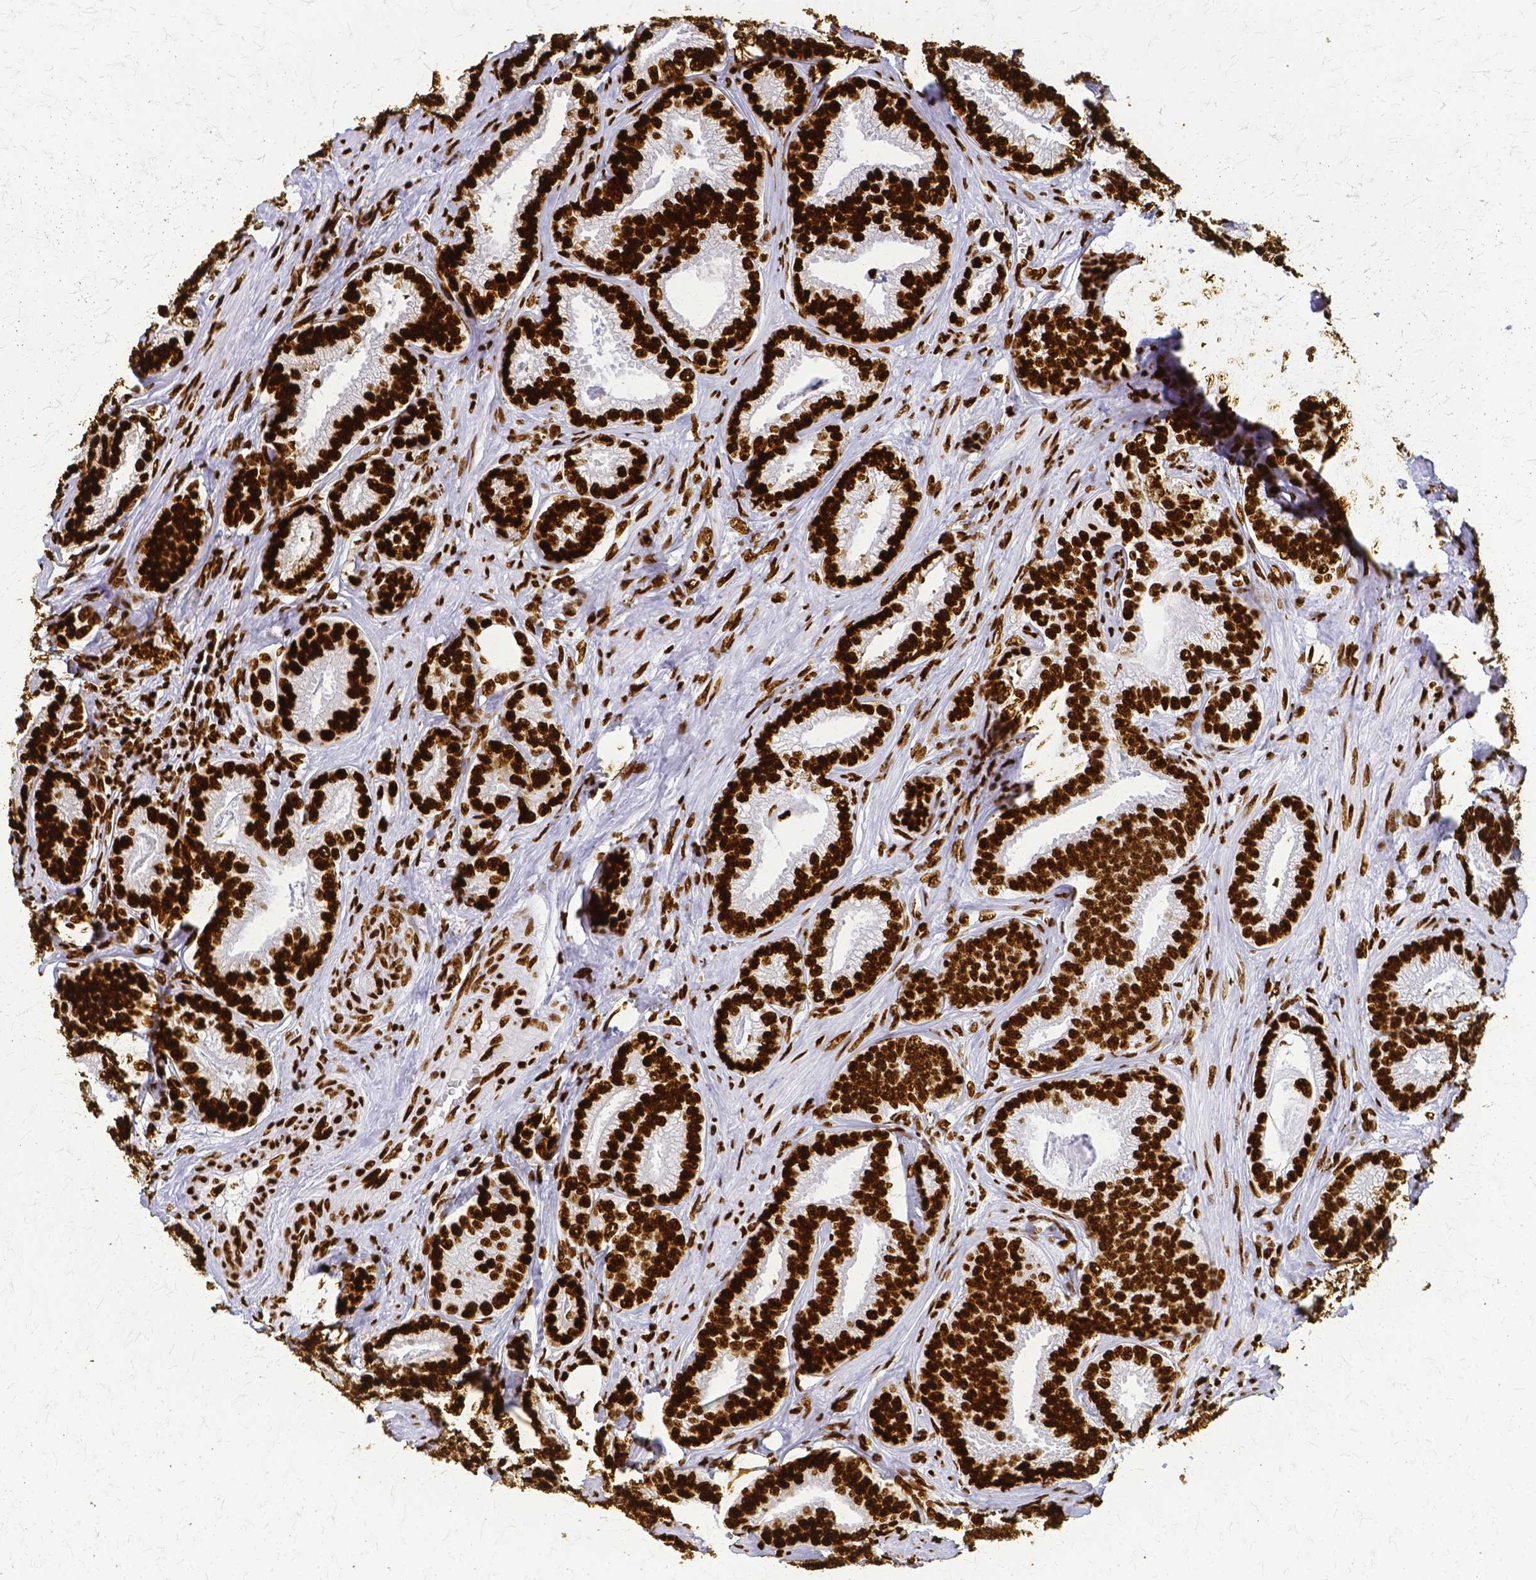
{"staining": {"intensity": "strong", "quantity": ">75%", "location": "nuclear"}, "tissue": "prostate cancer", "cell_type": "Tumor cells", "image_type": "cancer", "snomed": [{"axis": "morphology", "description": "Adenocarcinoma, Low grade"}, {"axis": "topography", "description": "Prostate"}], "caption": "Strong nuclear positivity for a protein is appreciated in approximately >75% of tumor cells of prostate cancer (low-grade adenocarcinoma) using immunohistochemistry.", "gene": "SFPQ", "patient": {"sex": "male", "age": 63}}